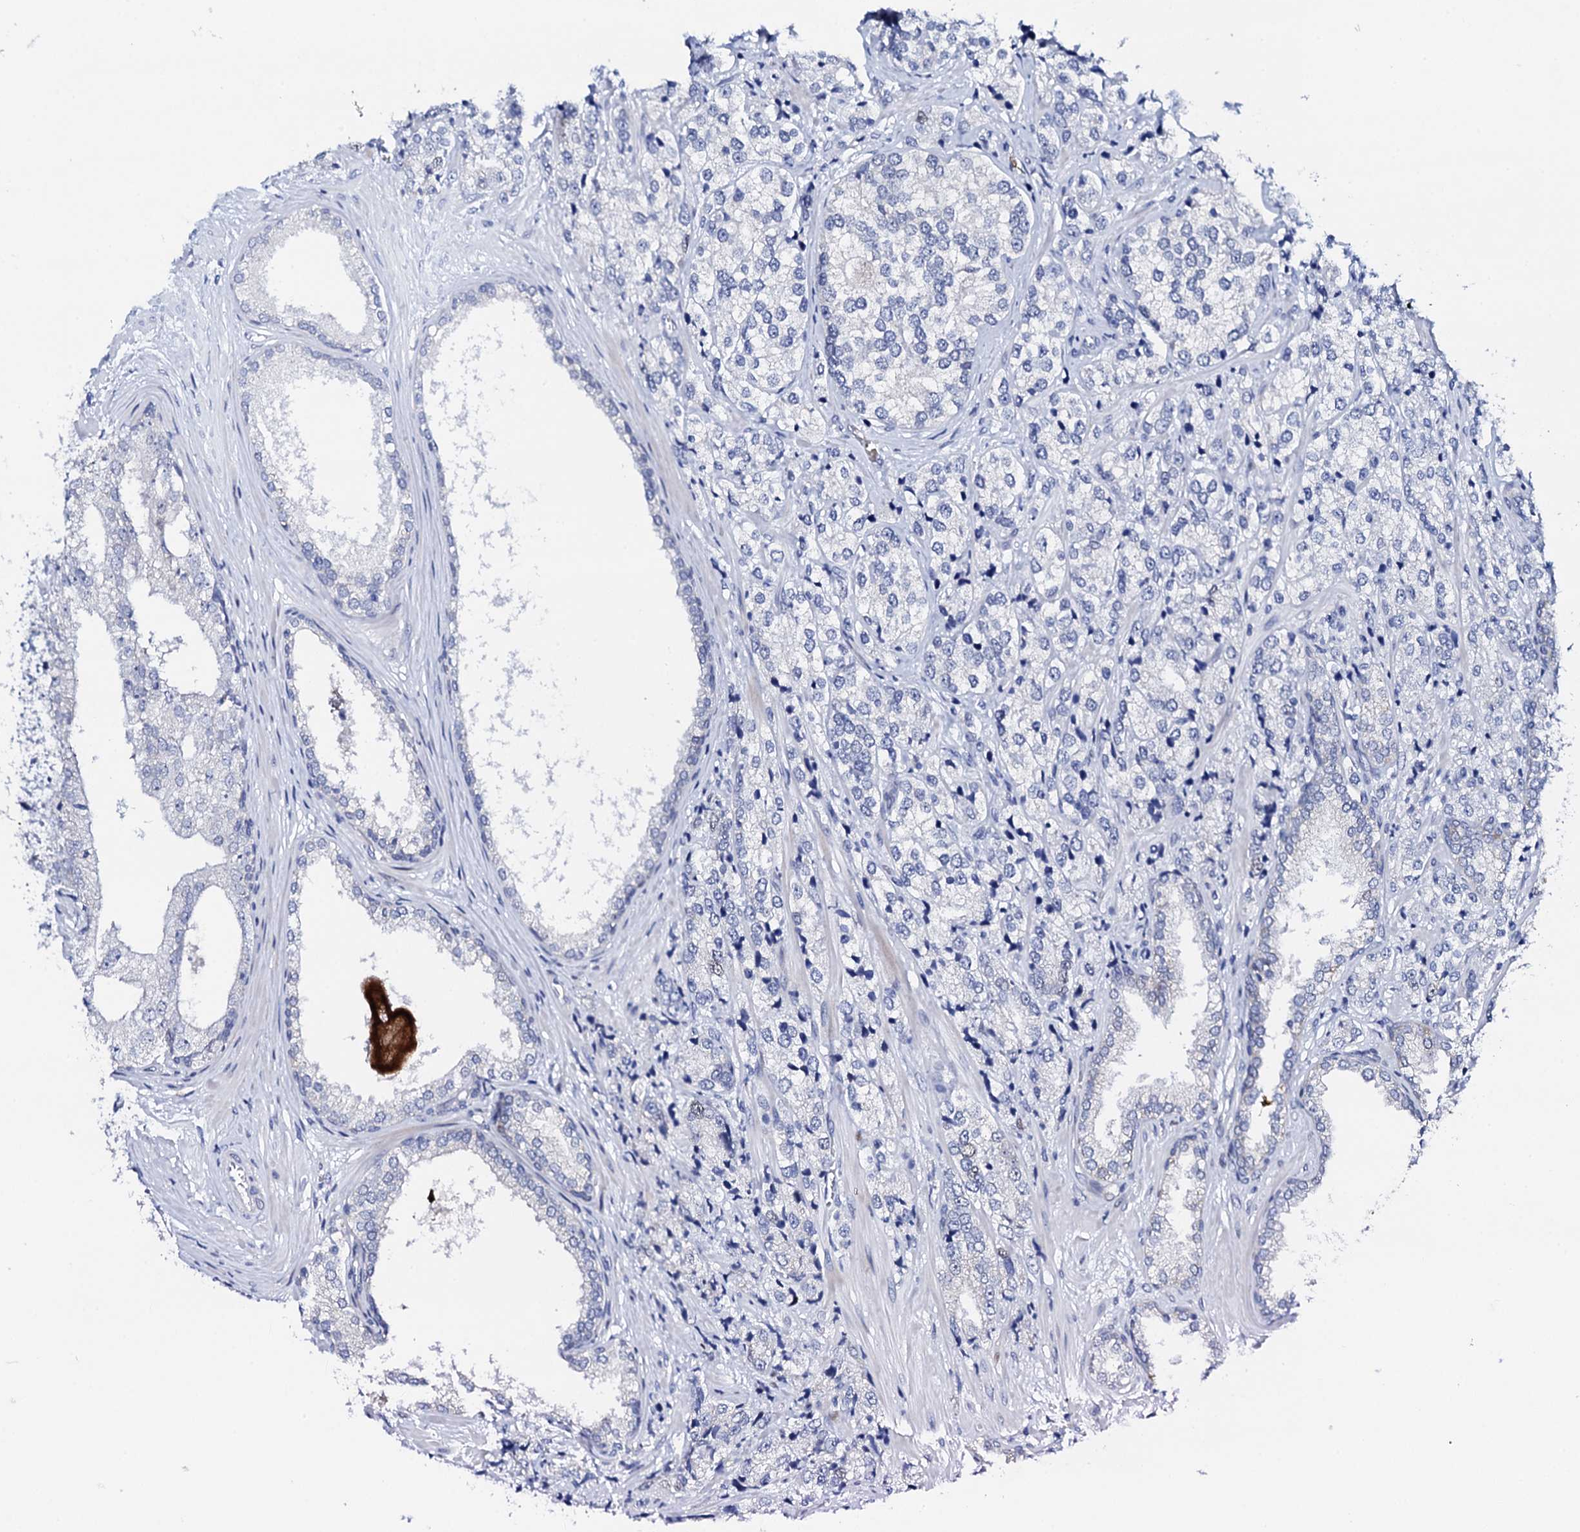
{"staining": {"intensity": "negative", "quantity": "none", "location": "none"}, "tissue": "prostate cancer", "cell_type": "Tumor cells", "image_type": "cancer", "snomed": [{"axis": "morphology", "description": "Adenocarcinoma, High grade"}, {"axis": "topography", "description": "Prostate"}], "caption": "Human prostate cancer (high-grade adenocarcinoma) stained for a protein using IHC reveals no staining in tumor cells.", "gene": "NUDT13", "patient": {"sex": "male", "age": 69}}